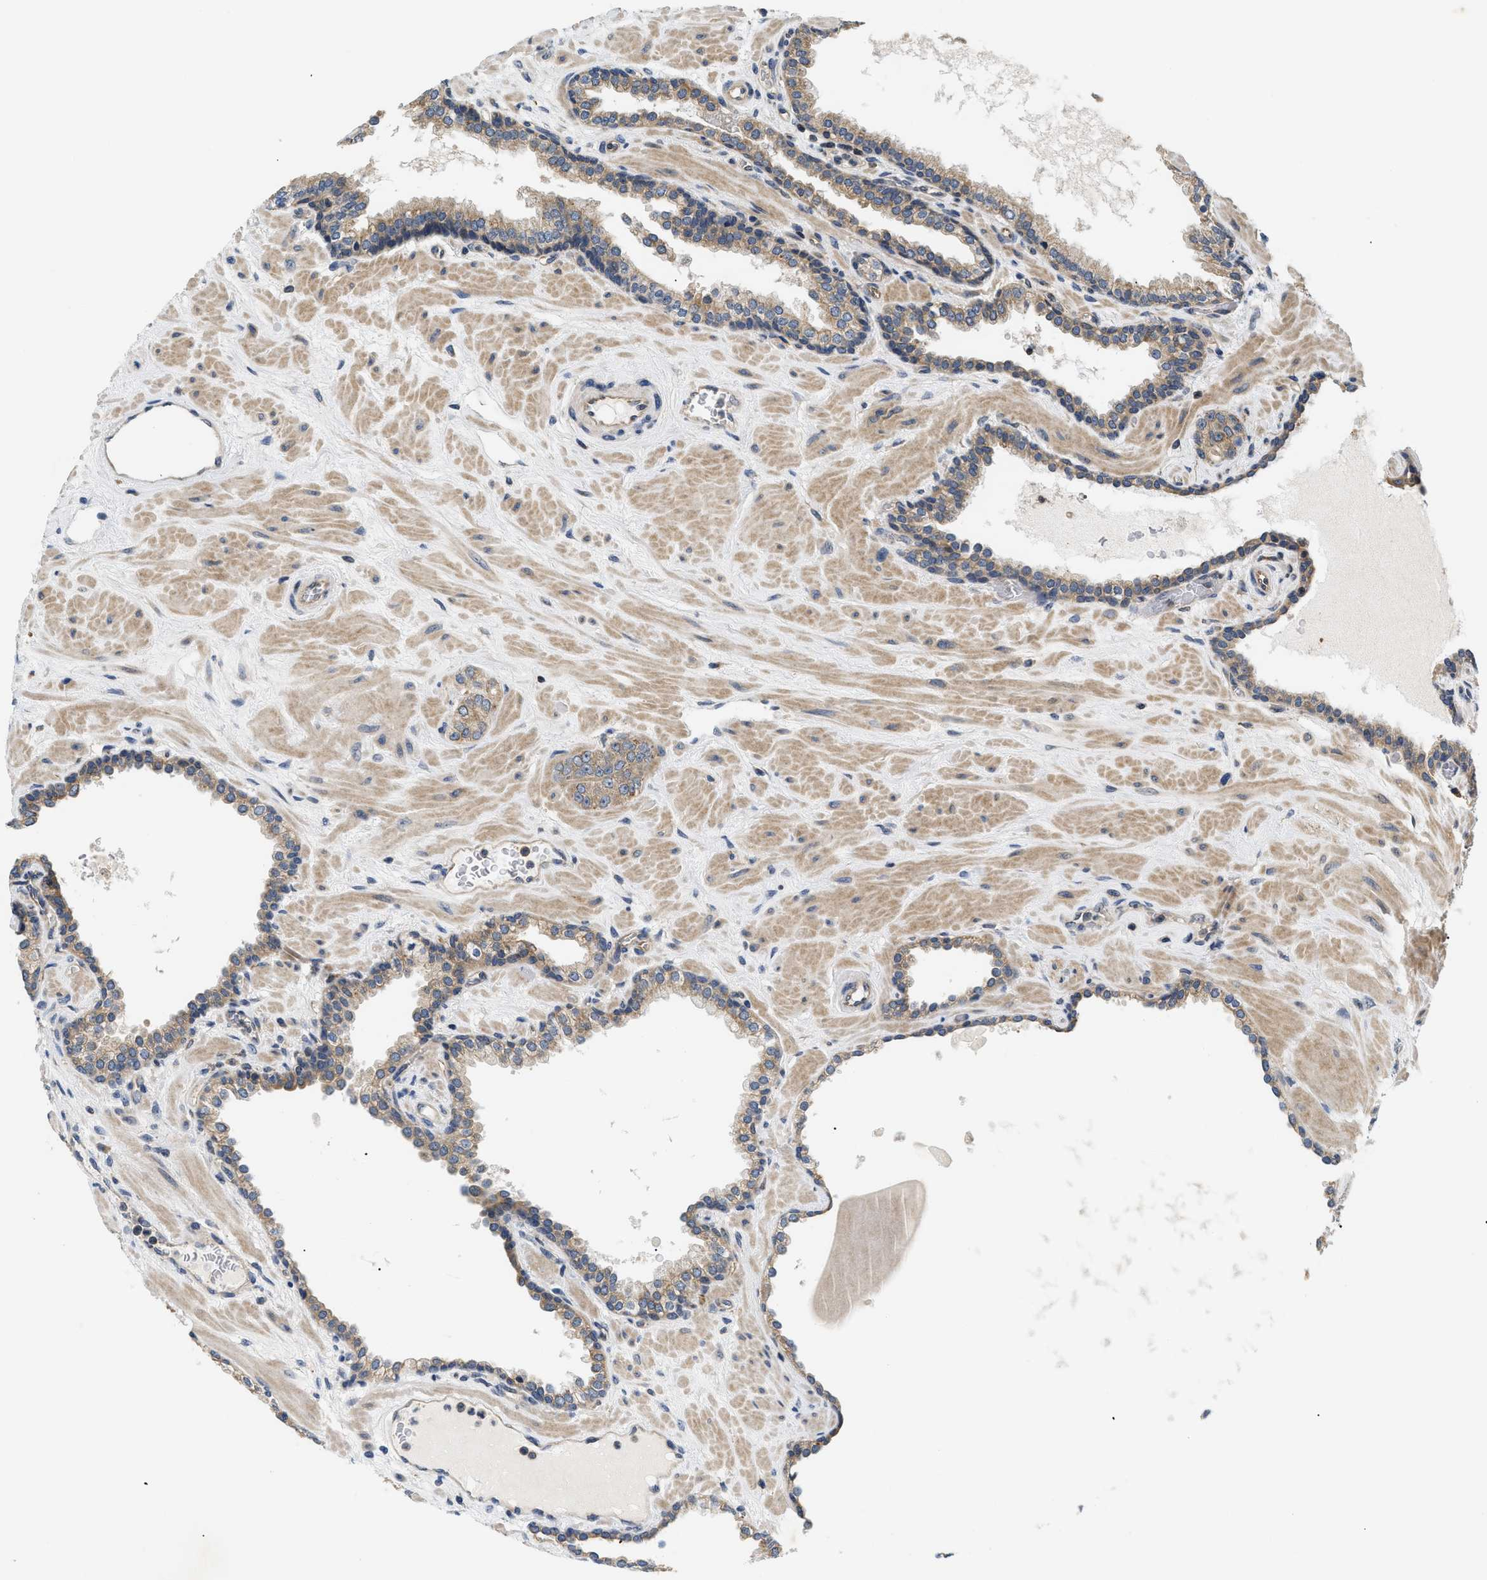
{"staining": {"intensity": "moderate", "quantity": "25%-75%", "location": "cytoplasmic/membranous"}, "tissue": "prostate cancer", "cell_type": "Tumor cells", "image_type": "cancer", "snomed": [{"axis": "morphology", "description": "Adenocarcinoma, High grade"}, {"axis": "topography", "description": "Prostate"}], "caption": "IHC histopathology image of neoplastic tissue: human prostate high-grade adenocarcinoma stained using immunohistochemistry reveals medium levels of moderate protein expression localized specifically in the cytoplasmic/membranous of tumor cells, appearing as a cytoplasmic/membranous brown color.", "gene": "HMGCR", "patient": {"sex": "male", "age": 64}}